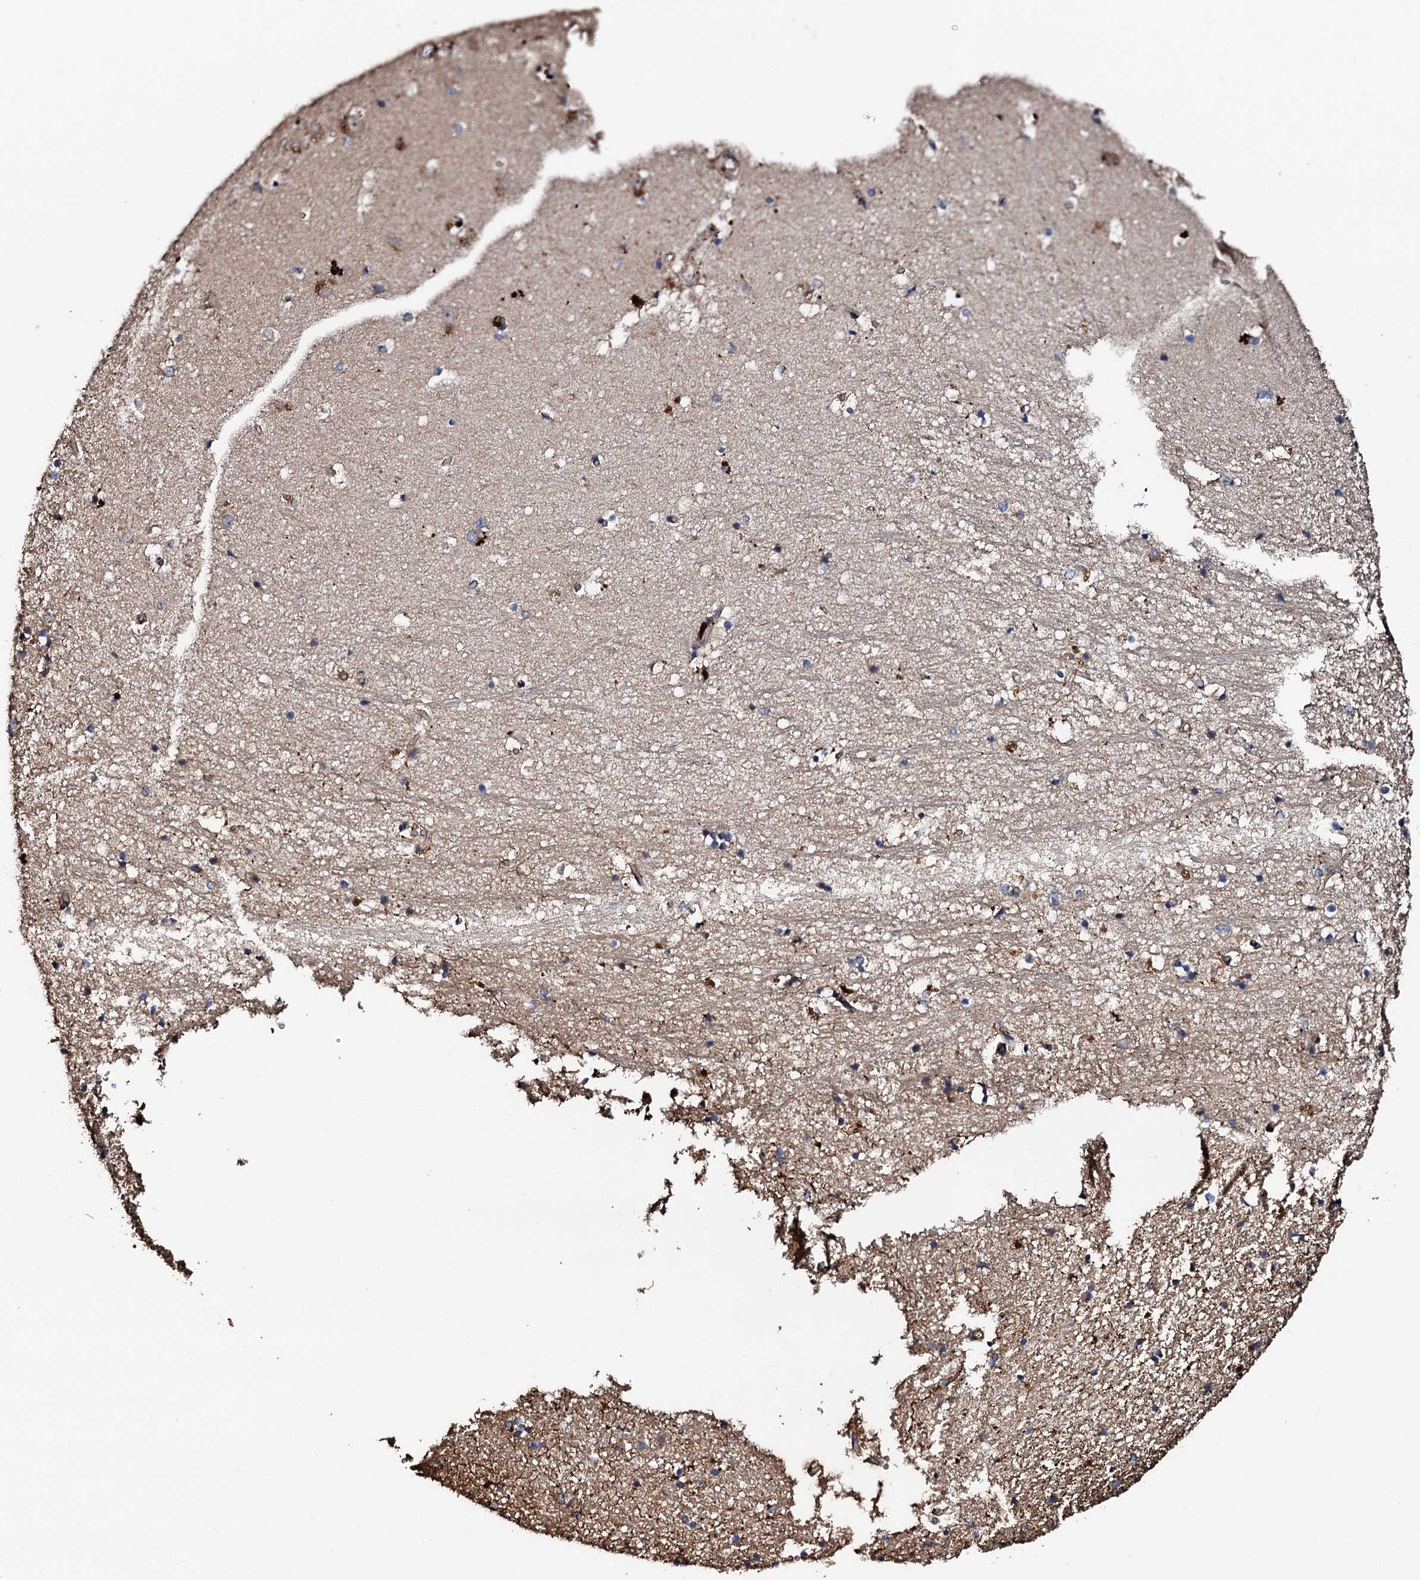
{"staining": {"intensity": "strong", "quantity": "<25%", "location": "cytoplasmic/membranous"}, "tissue": "hippocampus", "cell_type": "Glial cells", "image_type": "normal", "snomed": [{"axis": "morphology", "description": "Normal tissue, NOS"}, {"axis": "topography", "description": "Hippocampus"}], "caption": "IHC (DAB (3,3'-diaminobenzidine)) staining of normal hippocampus demonstrates strong cytoplasmic/membranous protein staining in approximately <25% of glial cells. The protein of interest is shown in brown color, while the nuclei are stained blue.", "gene": "CKAP5", "patient": {"sex": "female", "age": 52}}